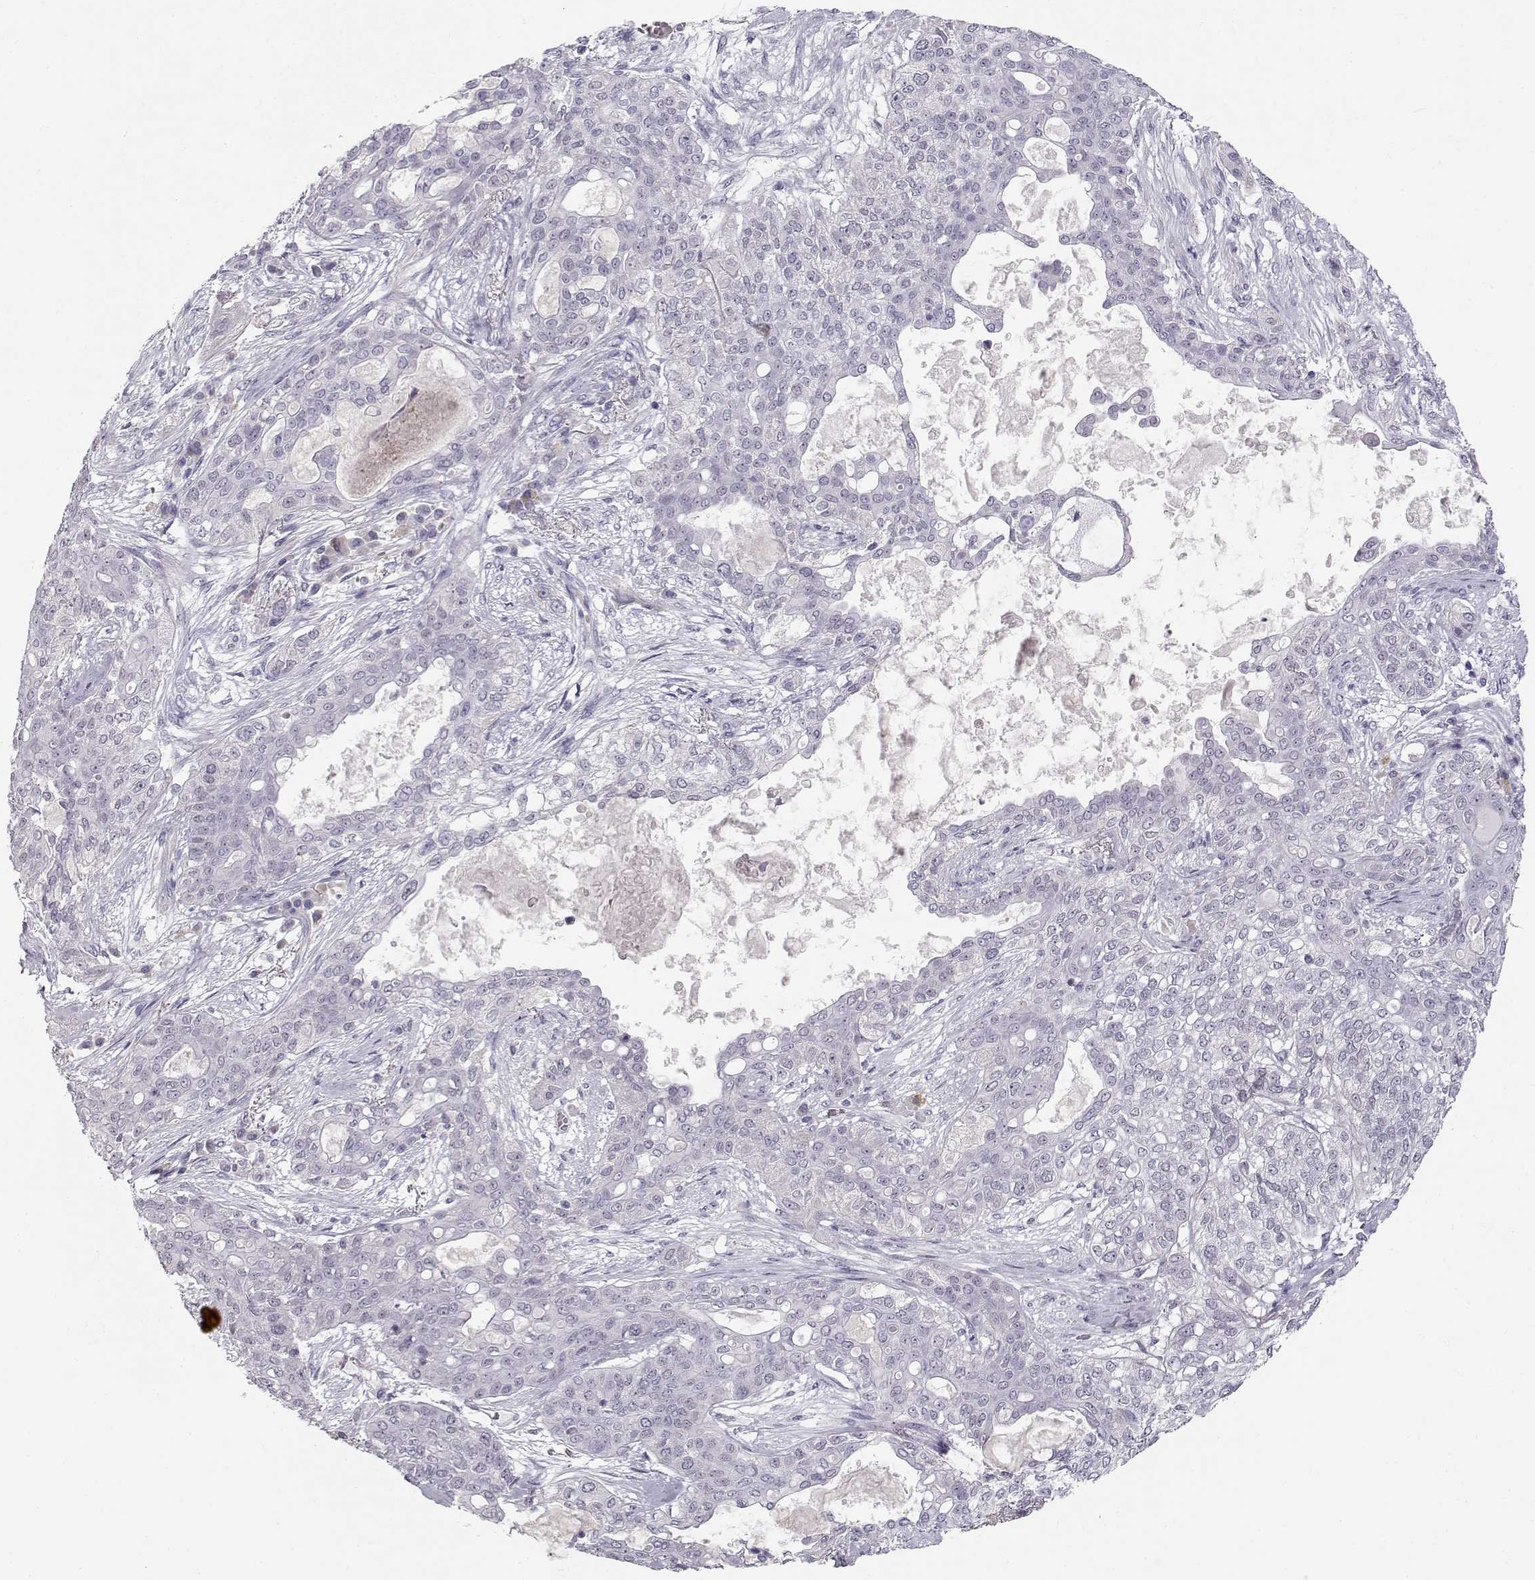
{"staining": {"intensity": "negative", "quantity": "none", "location": "none"}, "tissue": "lung cancer", "cell_type": "Tumor cells", "image_type": "cancer", "snomed": [{"axis": "morphology", "description": "Squamous cell carcinoma, NOS"}, {"axis": "topography", "description": "Lung"}], "caption": "DAB (3,3'-diaminobenzidine) immunohistochemical staining of human lung cancer (squamous cell carcinoma) exhibits no significant expression in tumor cells.", "gene": "TTC26", "patient": {"sex": "female", "age": 70}}